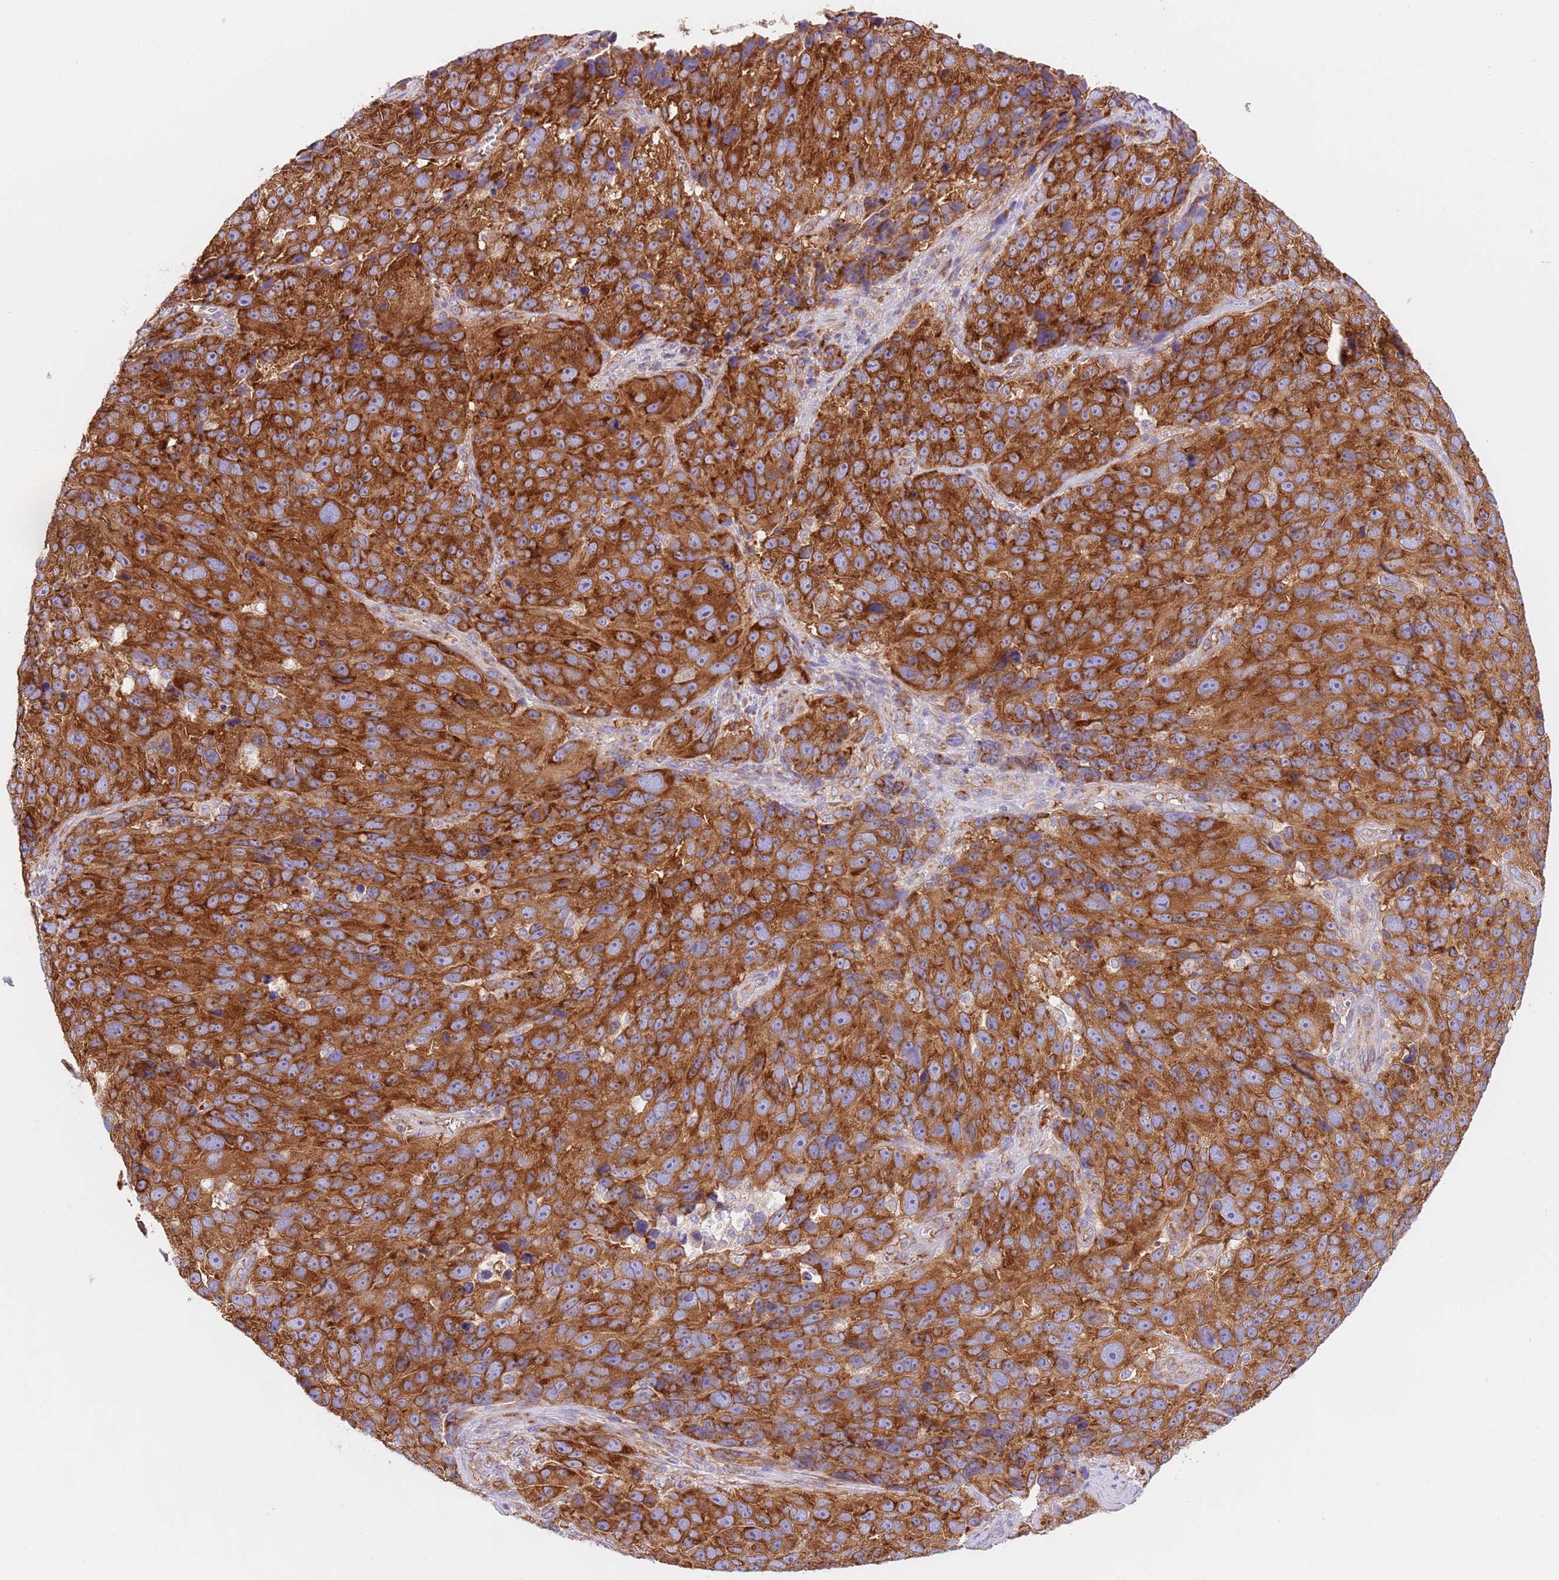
{"staining": {"intensity": "strong", "quantity": ">75%", "location": "cytoplasmic/membranous"}, "tissue": "melanoma", "cell_type": "Tumor cells", "image_type": "cancer", "snomed": [{"axis": "morphology", "description": "Malignant melanoma, NOS"}, {"axis": "topography", "description": "Skin"}], "caption": "A brown stain labels strong cytoplasmic/membranous positivity of a protein in human malignant melanoma tumor cells.", "gene": "VARS1", "patient": {"sex": "male", "age": 84}}